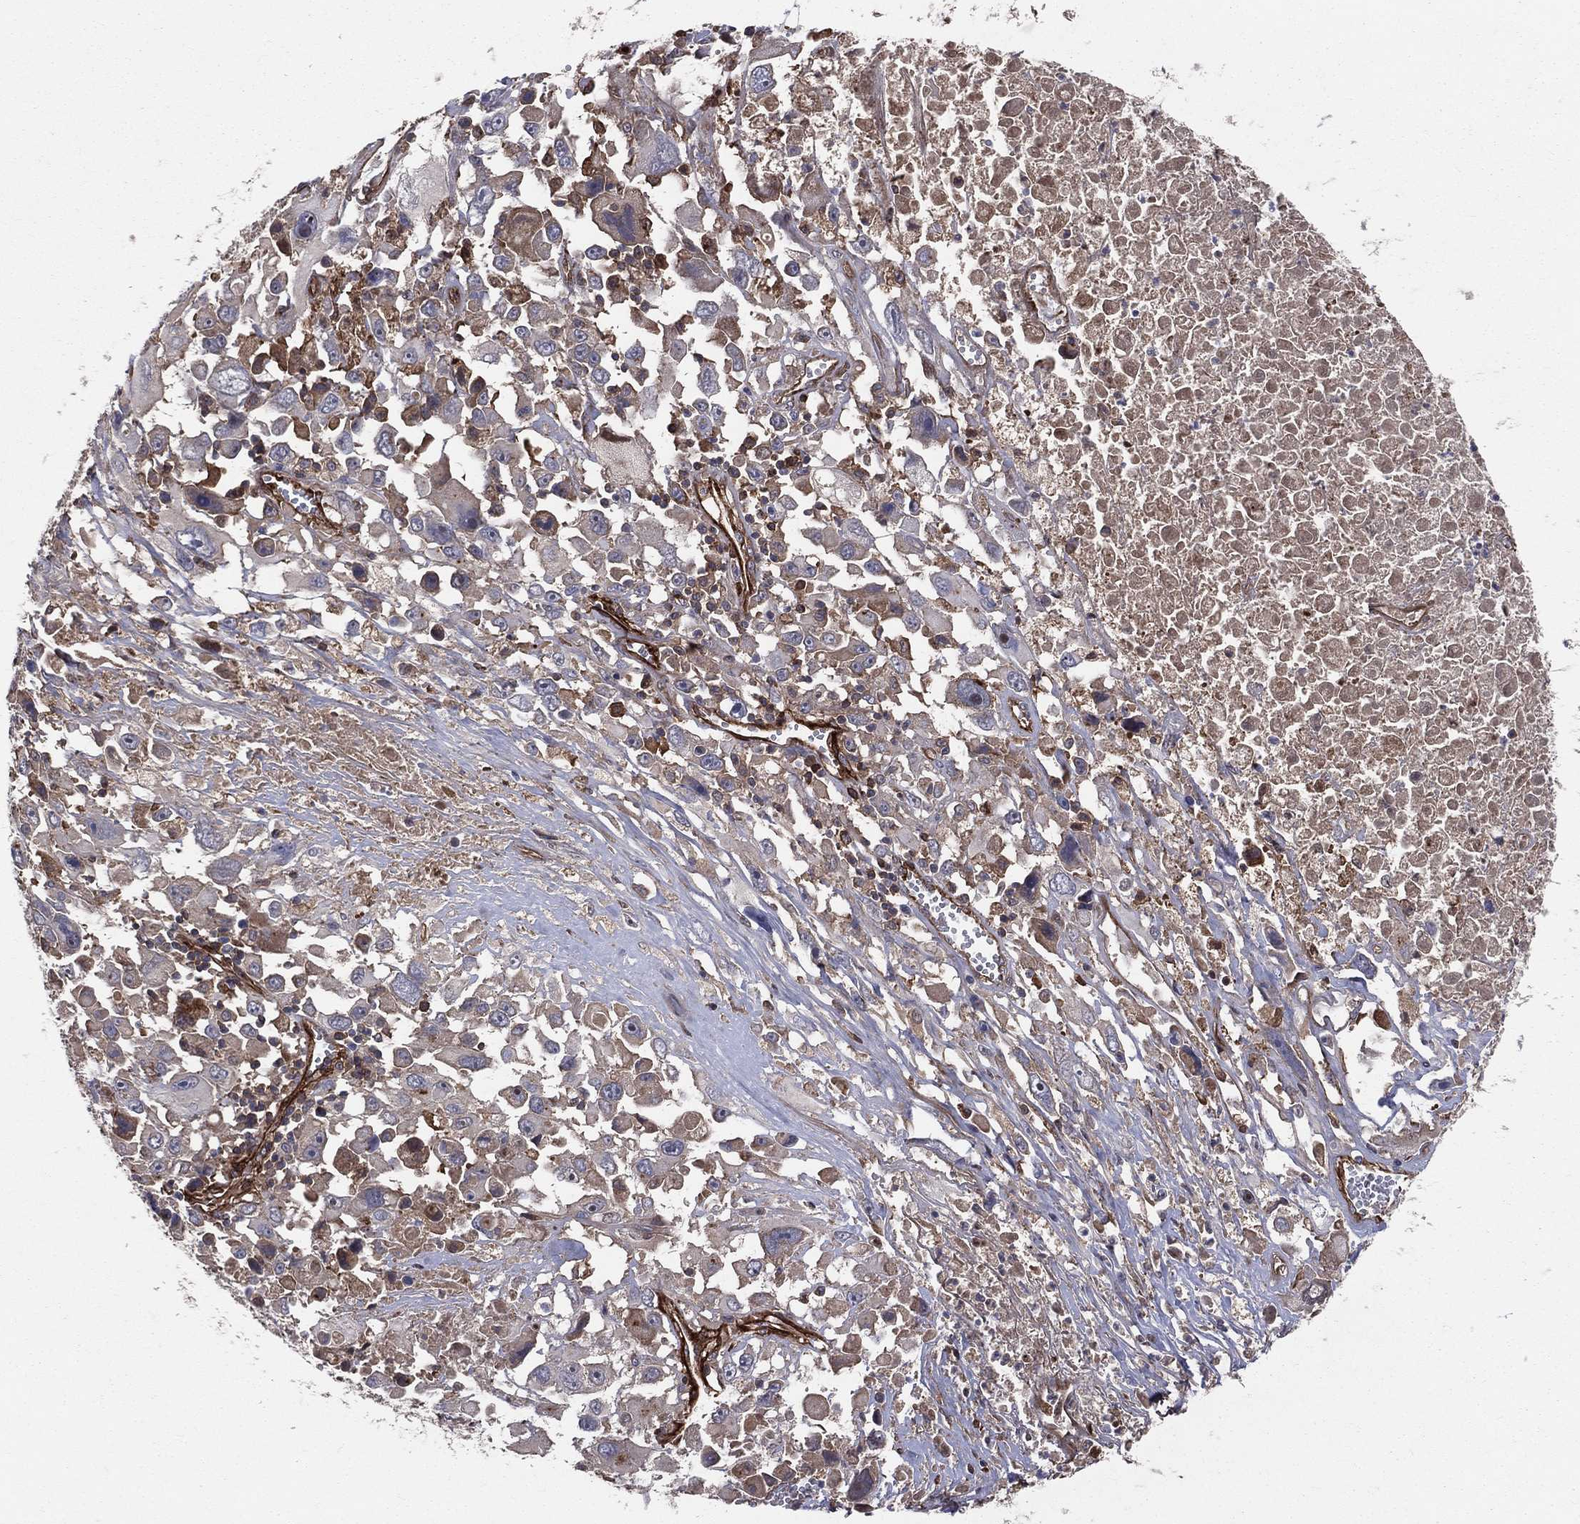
{"staining": {"intensity": "moderate", "quantity": "<25%", "location": "cytoplasmic/membranous"}, "tissue": "melanoma", "cell_type": "Tumor cells", "image_type": "cancer", "snomed": [{"axis": "morphology", "description": "Malignant melanoma, Metastatic site"}, {"axis": "topography", "description": "Soft tissue"}], "caption": "This is an image of immunohistochemistry staining of malignant melanoma (metastatic site), which shows moderate positivity in the cytoplasmic/membranous of tumor cells.", "gene": "ENTPD1", "patient": {"sex": "male", "age": 50}}